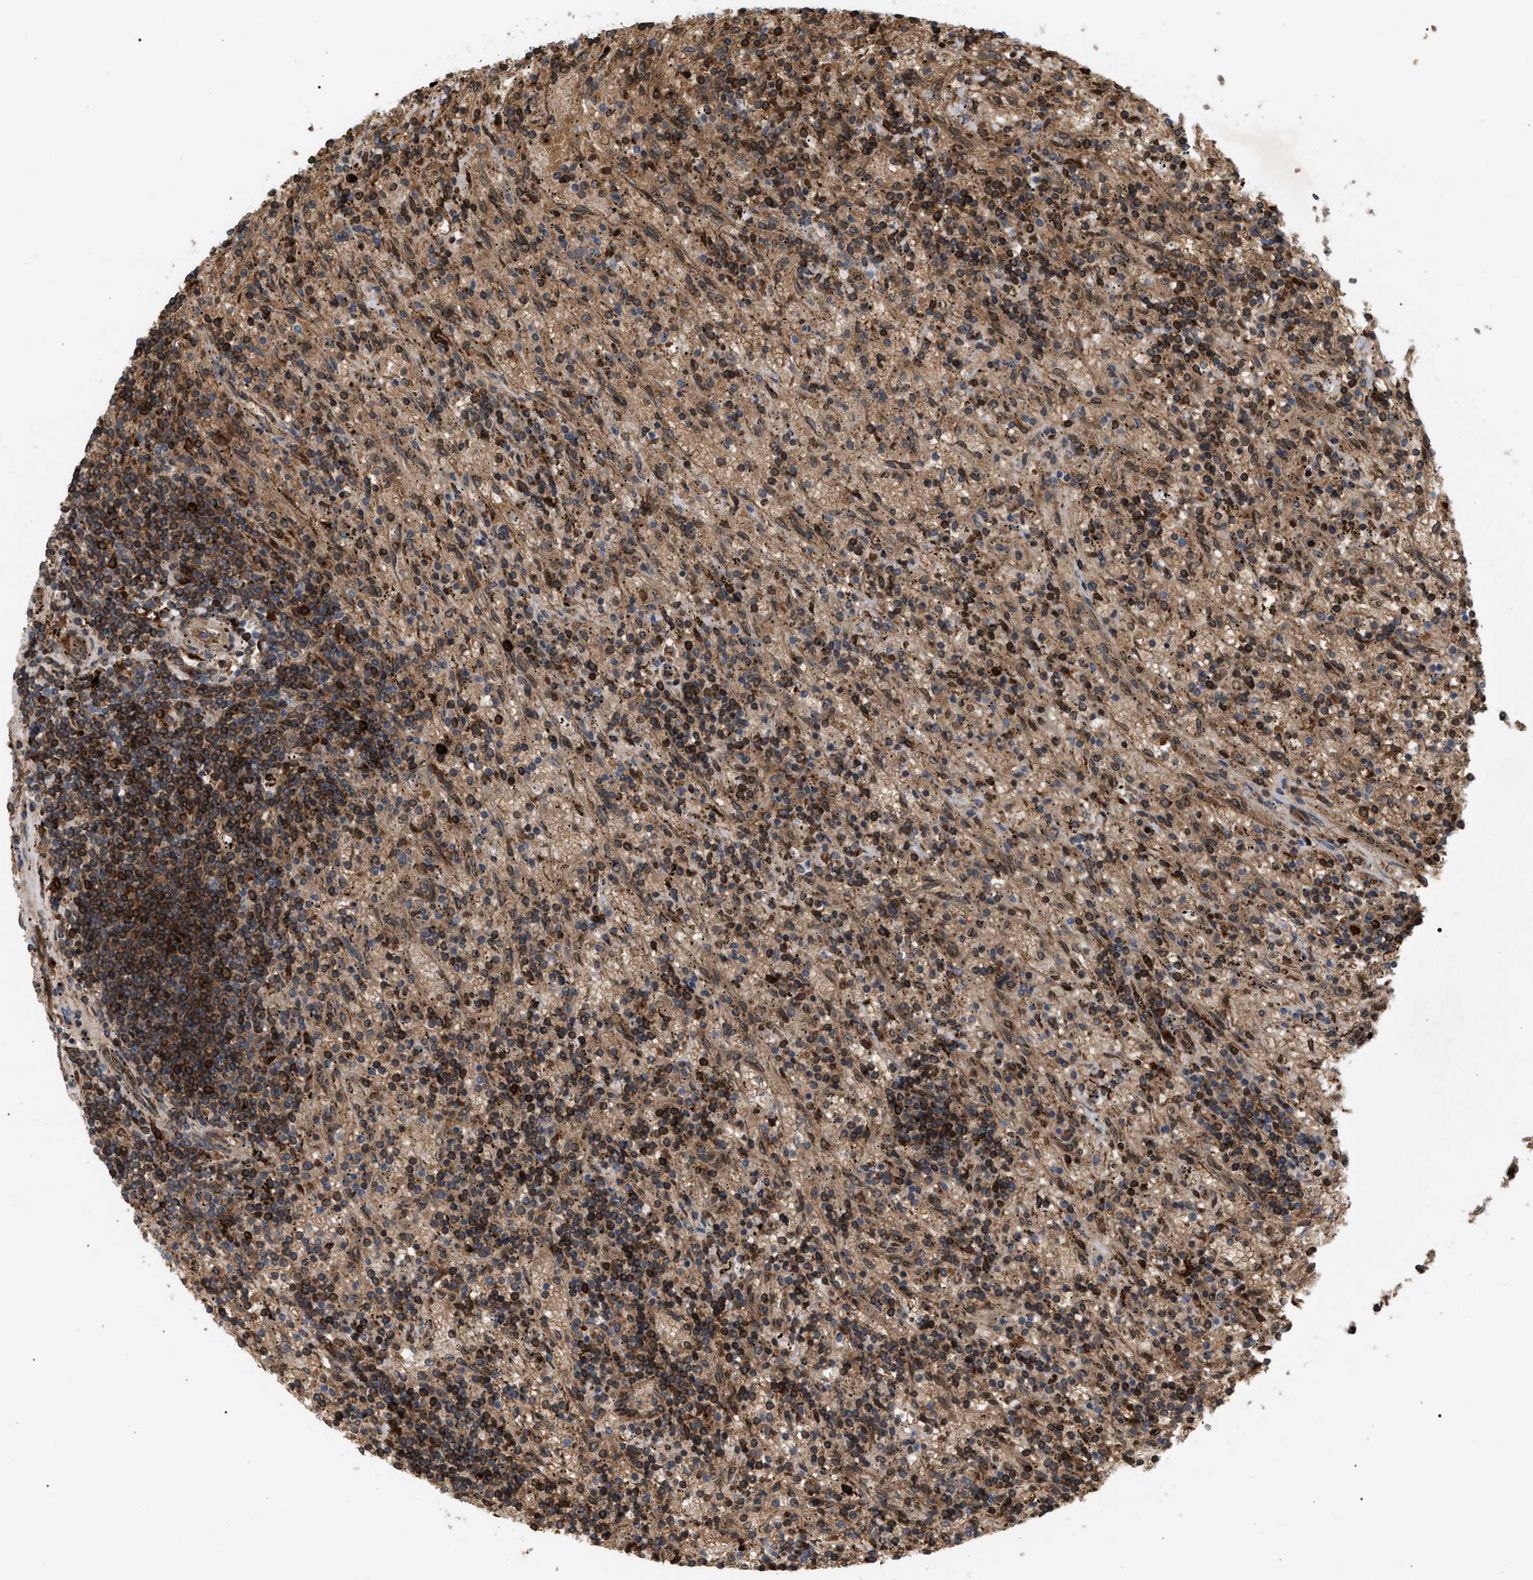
{"staining": {"intensity": "strong", "quantity": ">75%", "location": "cytoplasmic/membranous"}, "tissue": "lymphoma", "cell_type": "Tumor cells", "image_type": "cancer", "snomed": [{"axis": "morphology", "description": "Malignant lymphoma, non-Hodgkin's type, Low grade"}, {"axis": "topography", "description": "Spleen"}], "caption": "Low-grade malignant lymphoma, non-Hodgkin's type was stained to show a protein in brown. There is high levels of strong cytoplasmic/membranous staining in about >75% of tumor cells.", "gene": "GCC1", "patient": {"sex": "male", "age": 76}}